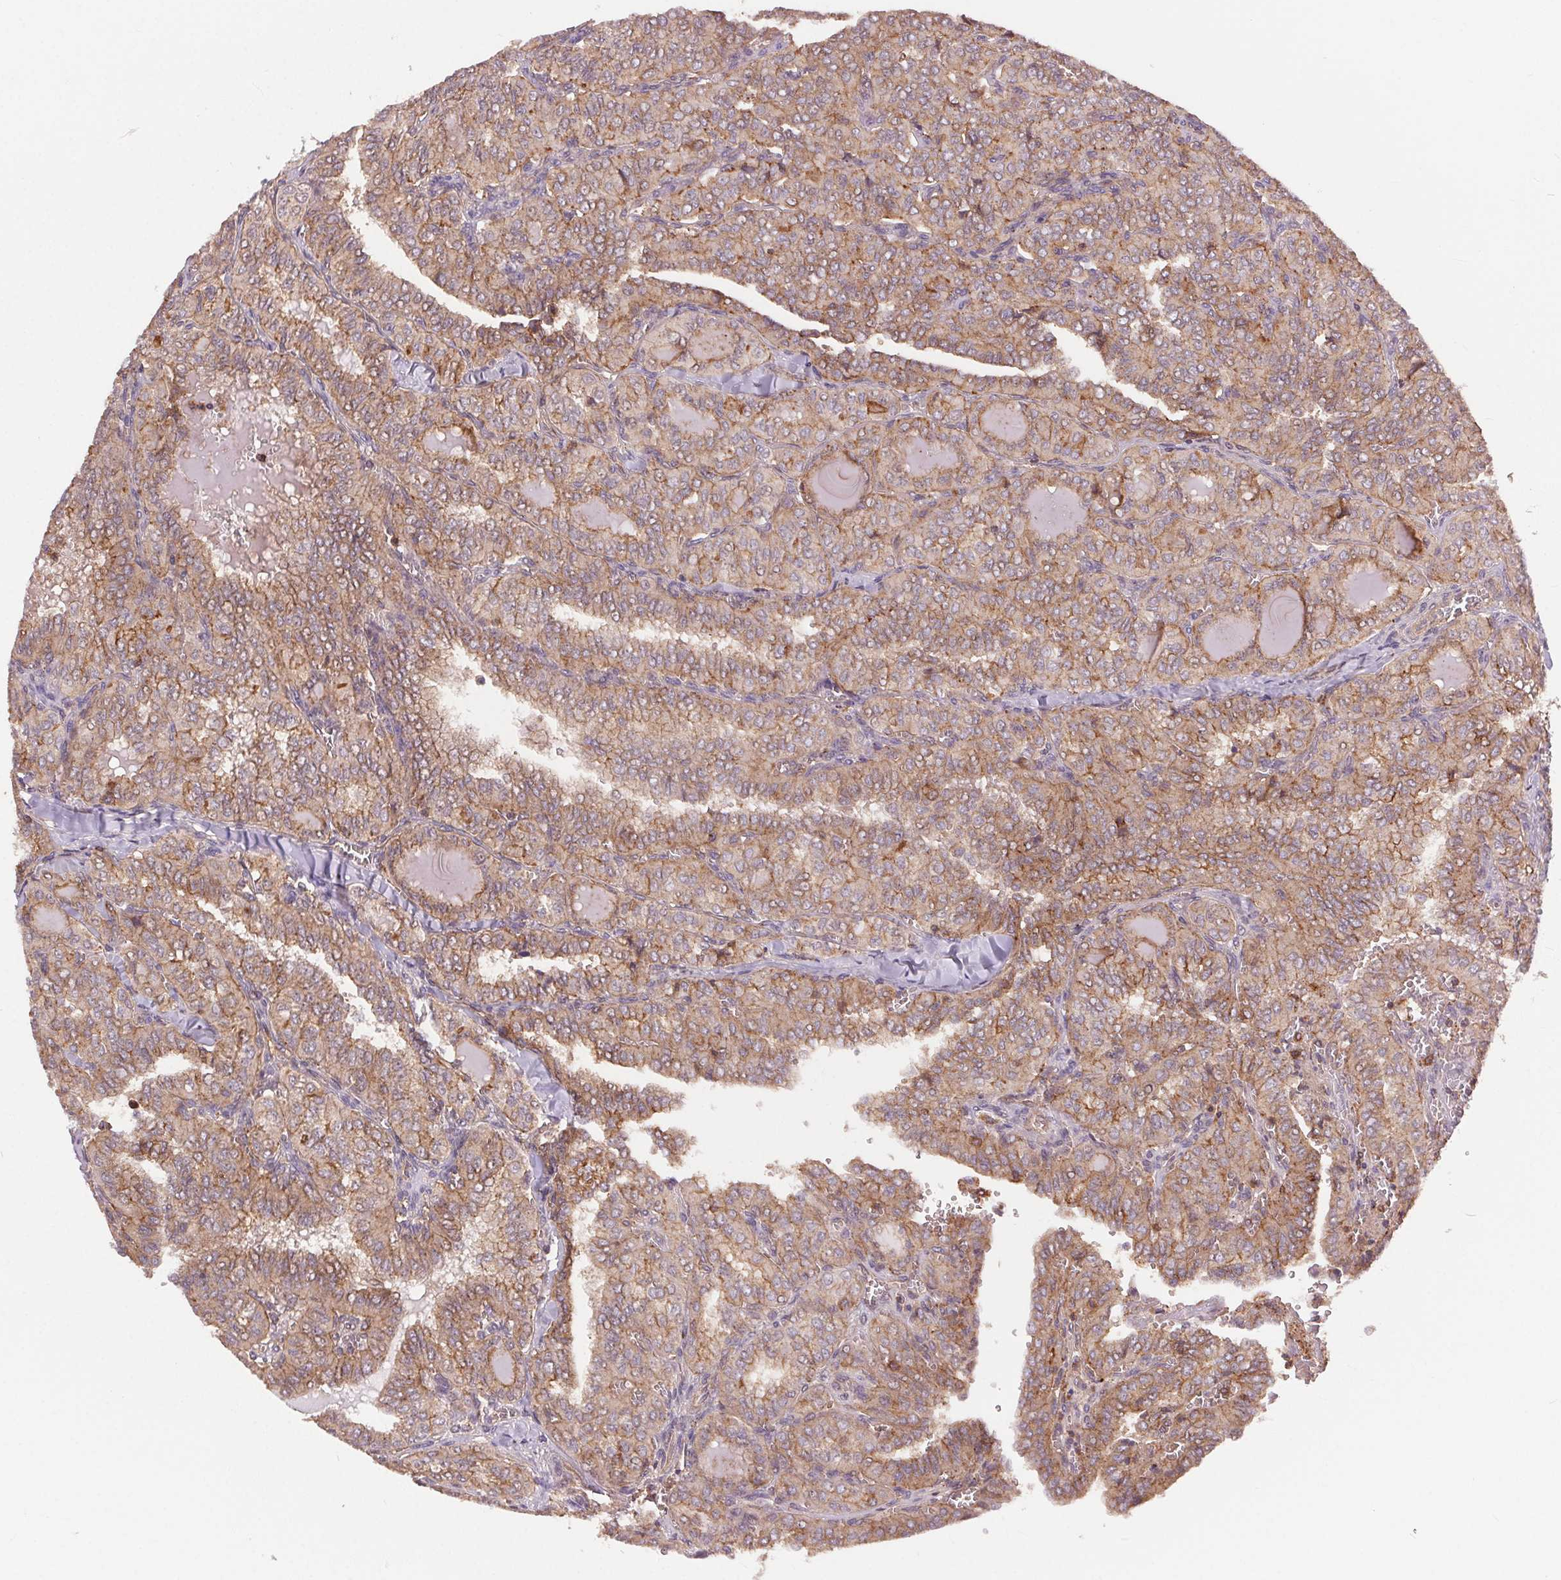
{"staining": {"intensity": "moderate", "quantity": ">75%", "location": "cytoplasmic/membranous"}, "tissue": "thyroid cancer", "cell_type": "Tumor cells", "image_type": "cancer", "snomed": [{"axis": "morphology", "description": "Papillary adenocarcinoma, NOS"}, {"axis": "topography", "description": "Thyroid gland"}], "caption": "Protein expression analysis of thyroid papillary adenocarcinoma reveals moderate cytoplasmic/membranous staining in approximately >75% of tumor cells.", "gene": "CHMP4B", "patient": {"sex": "female", "age": 41}}